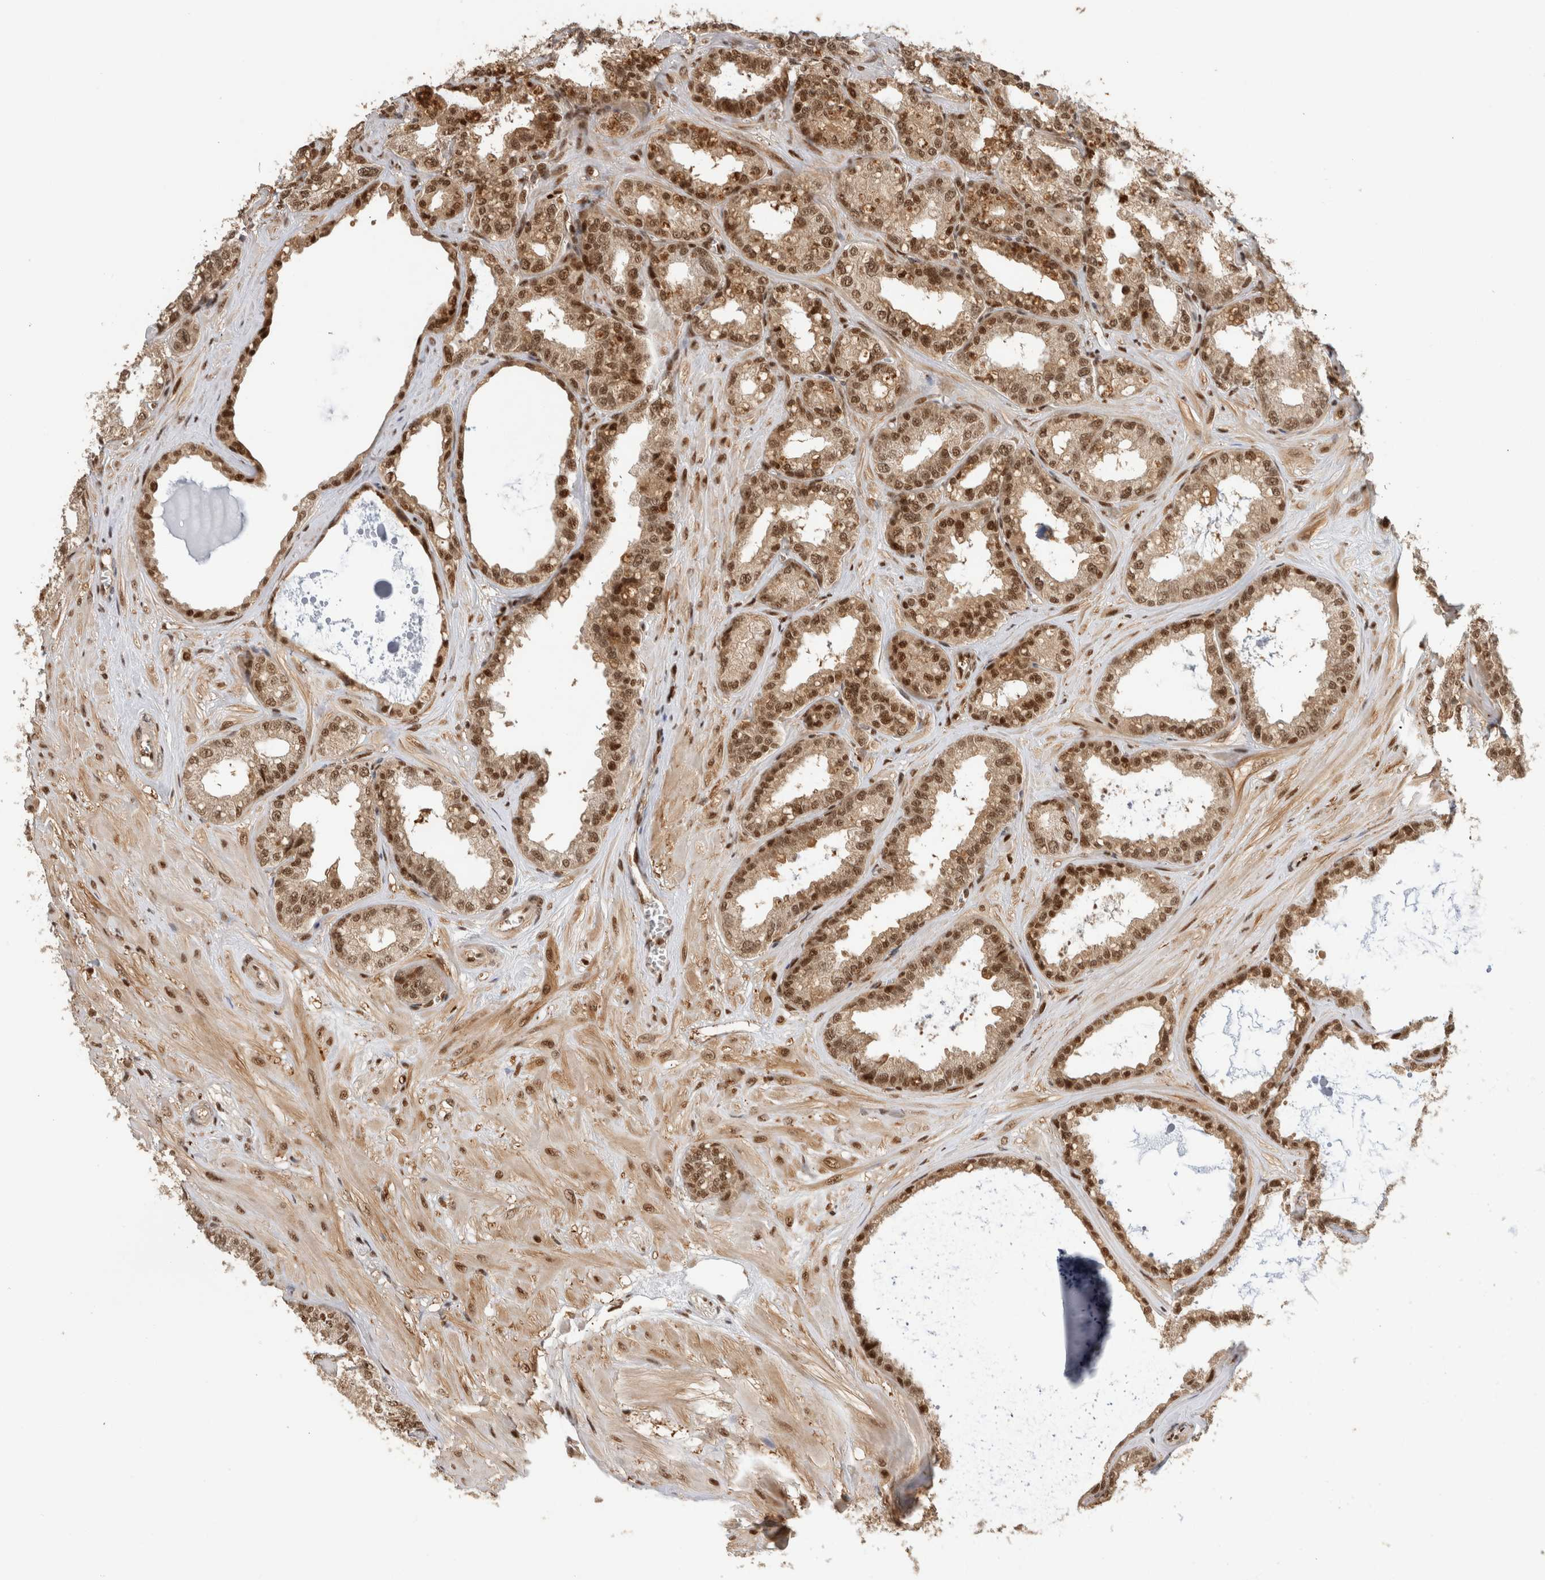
{"staining": {"intensity": "strong", "quantity": ">75%", "location": "cytoplasmic/membranous,nuclear"}, "tissue": "seminal vesicle", "cell_type": "Glandular cells", "image_type": "normal", "snomed": [{"axis": "morphology", "description": "Normal tissue, NOS"}, {"axis": "topography", "description": "Prostate"}, {"axis": "topography", "description": "Seminal veicle"}], "caption": "Glandular cells show high levels of strong cytoplasmic/membranous,nuclear staining in approximately >75% of cells in unremarkable human seminal vesicle. (brown staining indicates protein expression, while blue staining denotes nuclei).", "gene": "SNRNP40", "patient": {"sex": "male", "age": 51}}